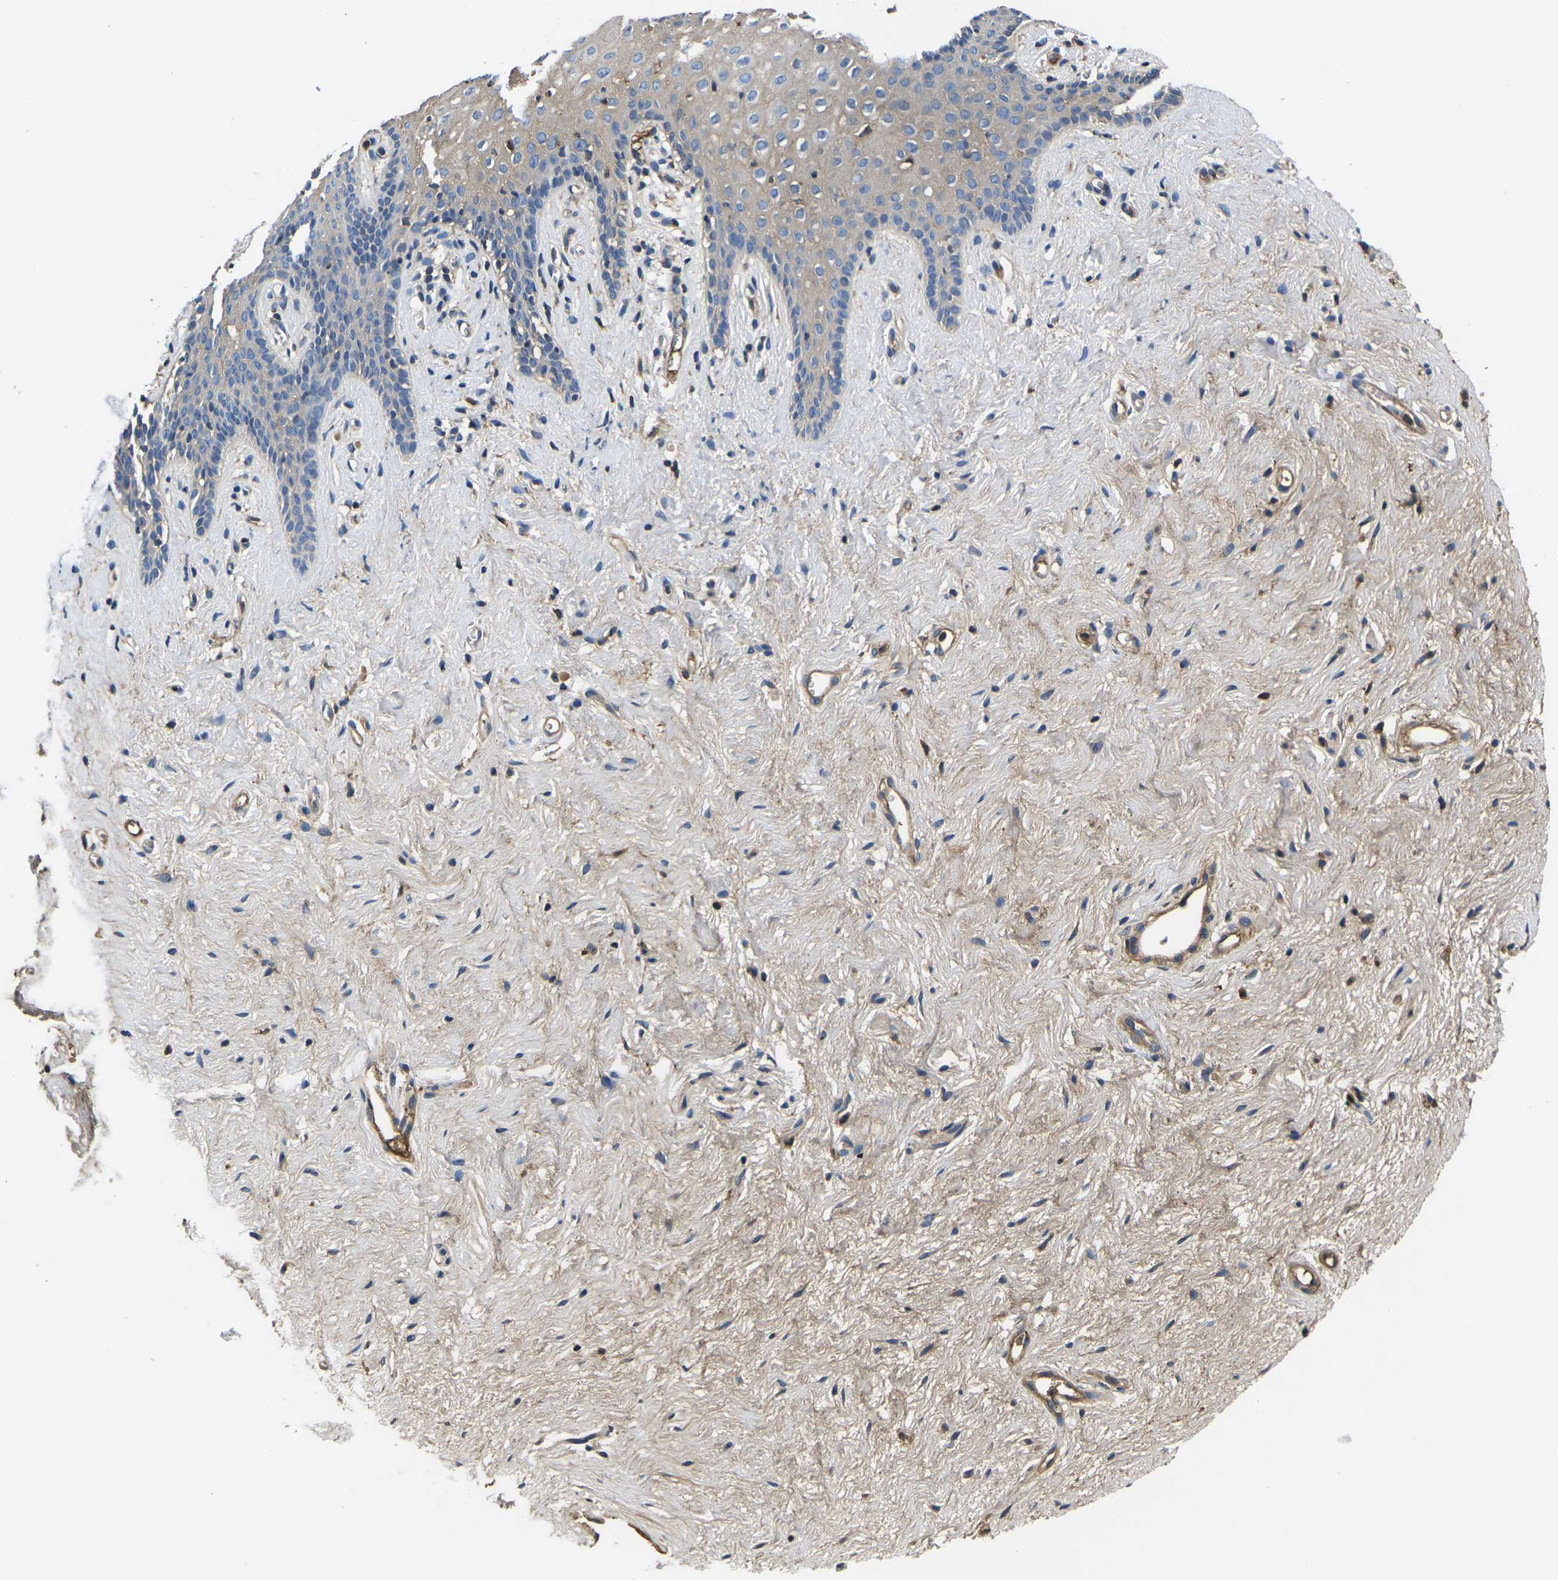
{"staining": {"intensity": "weak", "quantity": "25%-75%", "location": "cytoplasmic/membranous"}, "tissue": "vagina", "cell_type": "Squamous epithelial cells", "image_type": "normal", "snomed": [{"axis": "morphology", "description": "Normal tissue, NOS"}, {"axis": "topography", "description": "Vagina"}], "caption": "Unremarkable vagina was stained to show a protein in brown. There is low levels of weak cytoplasmic/membranous positivity in approximately 25%-75% of squamous epithelial cells. (brown staining indicates protein expression, while blue staining denotes nuclei).", "gene": "HSPG2", "patient": {"sex": "female", "age": 44}}